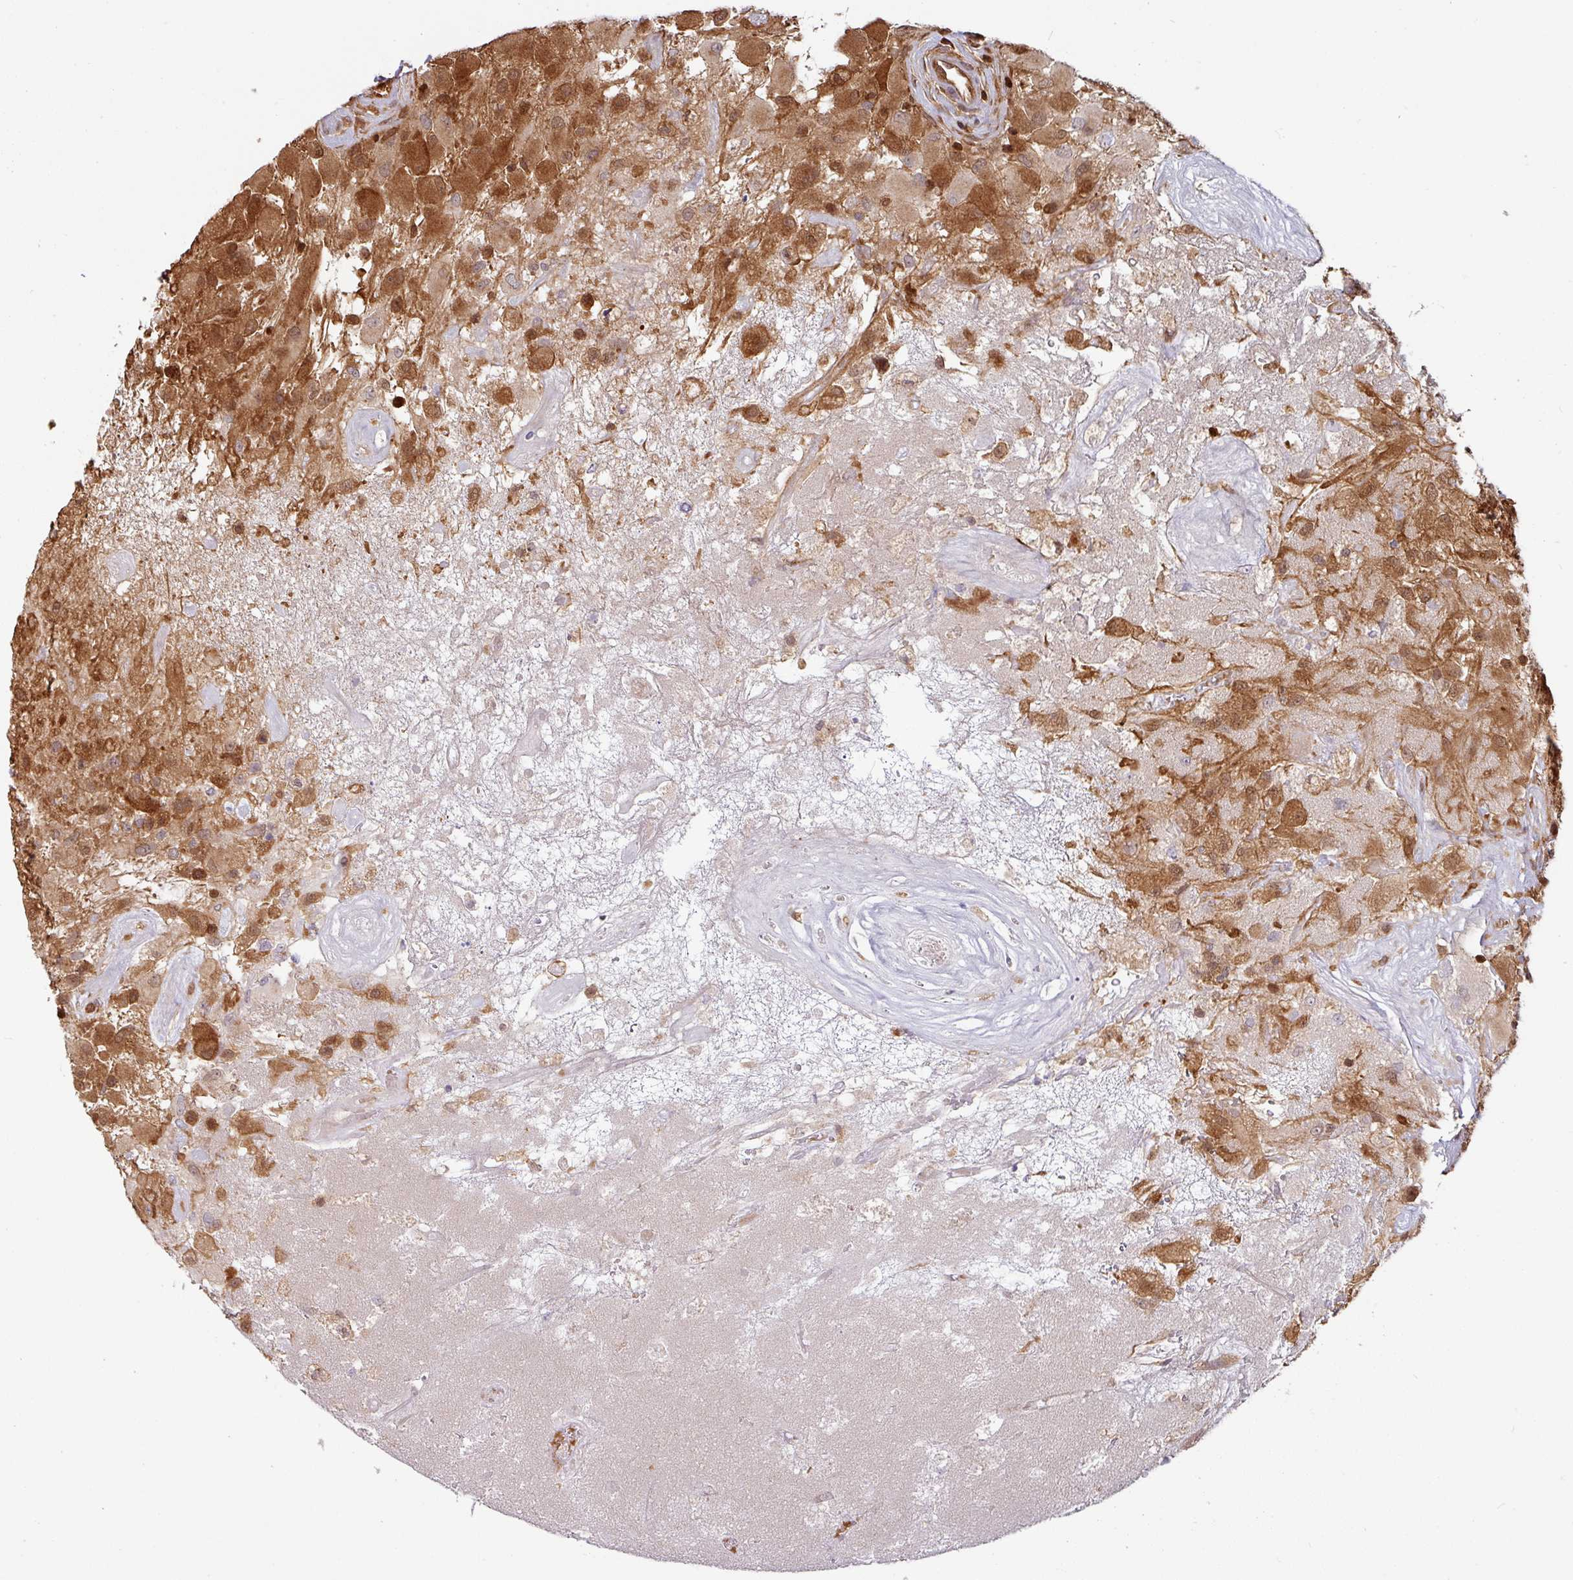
{"staining": {"intensity": "moderate", "quantity": ">75%", "location": "cytoplasmic/membranous,nuclear"}, "tissue": "glioma", "cell_type": "Tumor cells", "image_type": "cancer", "snomed": [{"axis": "morphology", "description": "Glioma, malignant, High grade"}, {"axis": "topography", "description": "Brain"}], "caption": "Glioma stained with a protein marker displays moderate staining in tumor cells.", "gene": "SHB", "patient": {"sex": "female", "age": 67}}